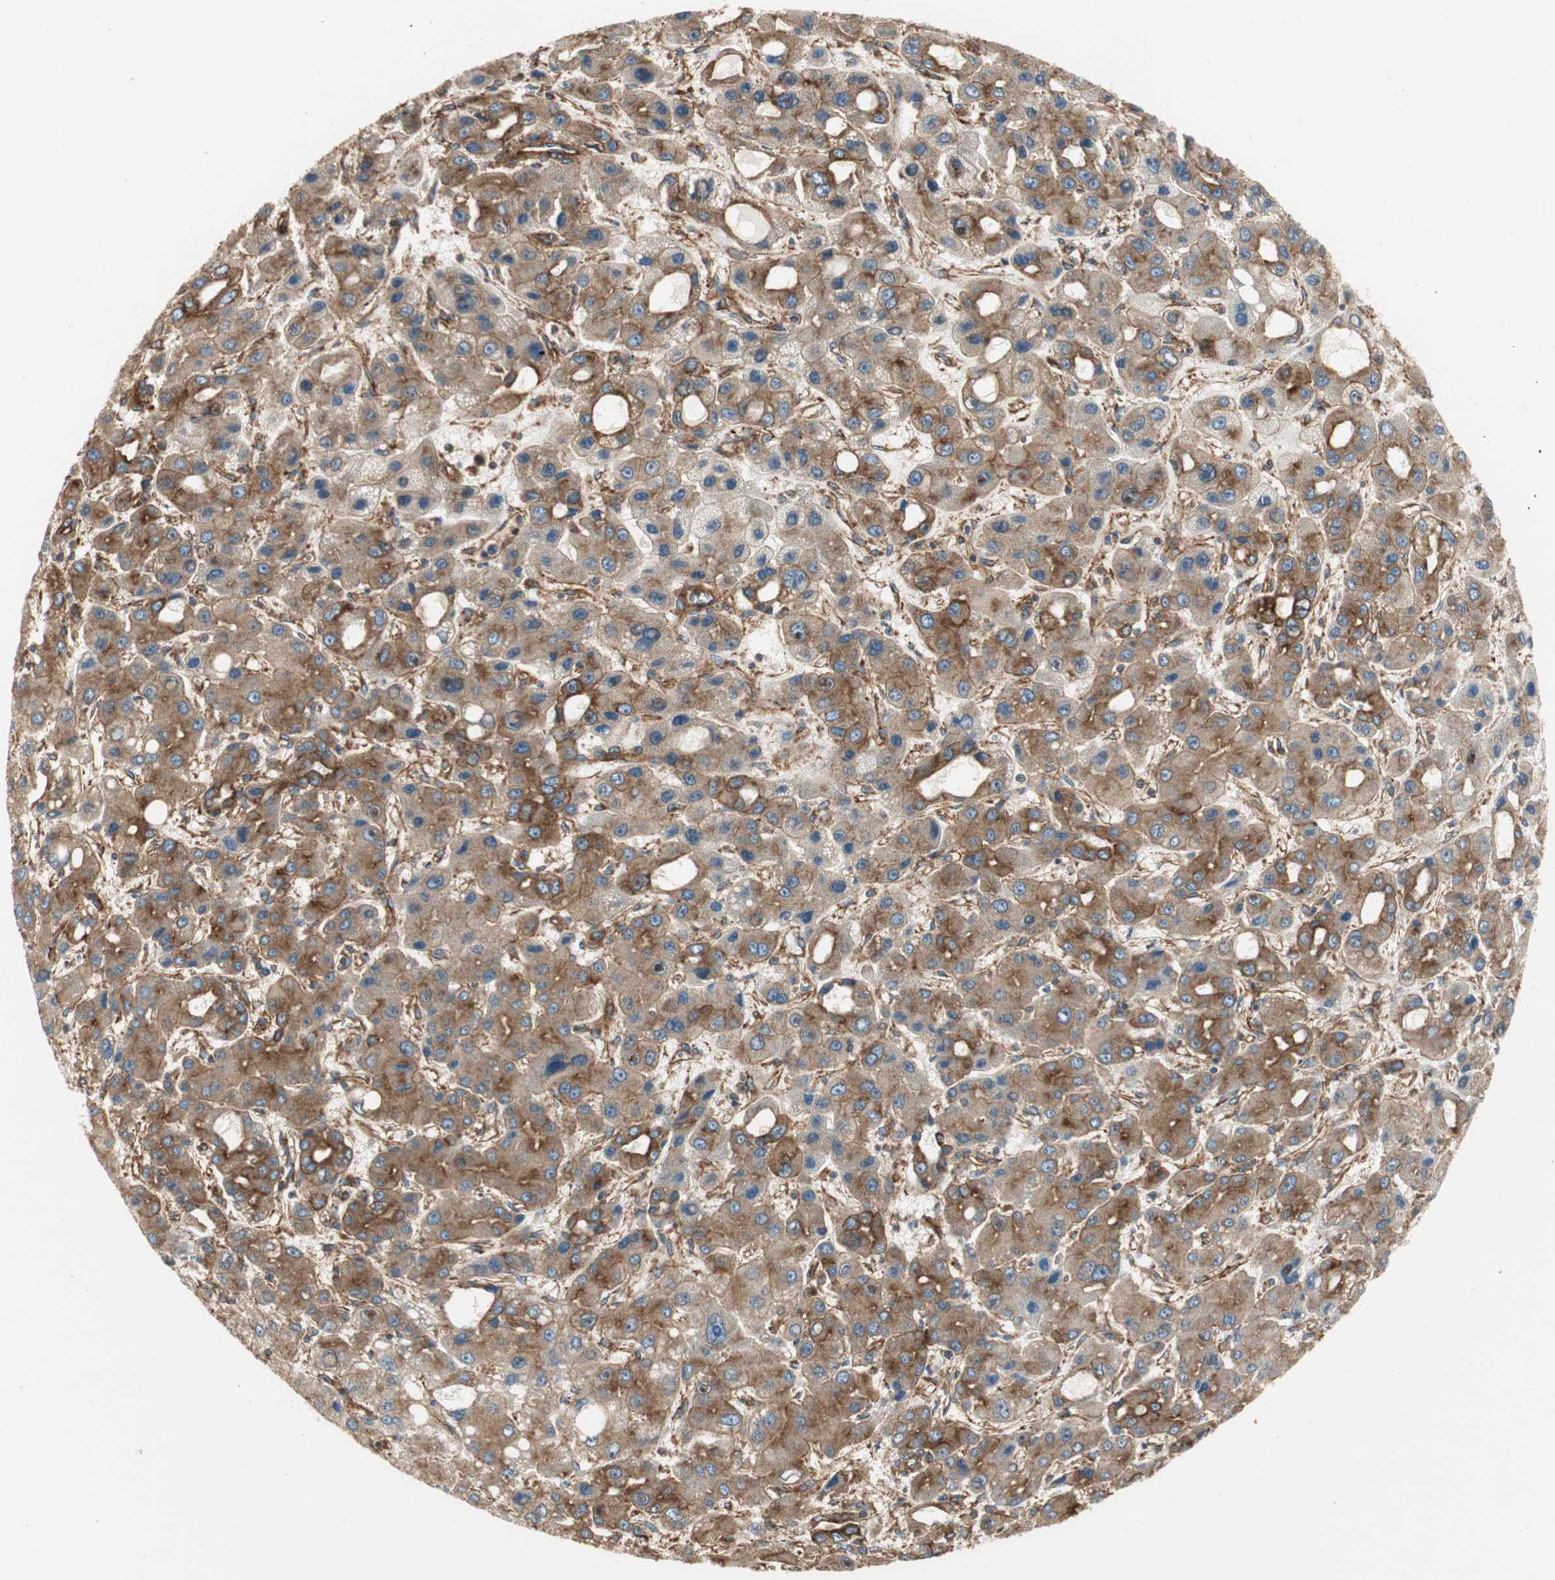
{"staining": {"intensity": "moderate", "quantity": ">75%", "location": "cytoplasmic/membranous"}, "tissue": "liver cancer", "cell_type": "Tumor cells", "image_type": "cancer", "snomed": [{"axis": "morphology", "description": "Carcinoma, Hepatocellular, NOS"}, {"axis": "topography", "description": "Liver"}], "caption": "IHC (DAB (3,3'-diaminobenzidine)) staining of human liver cancer exhibits moderate cytoplasmic/membranous protein expression in approximately >75% of tumor cells.", "gene": "H6PD", "patient": {"sex": "male", "age": 55}}